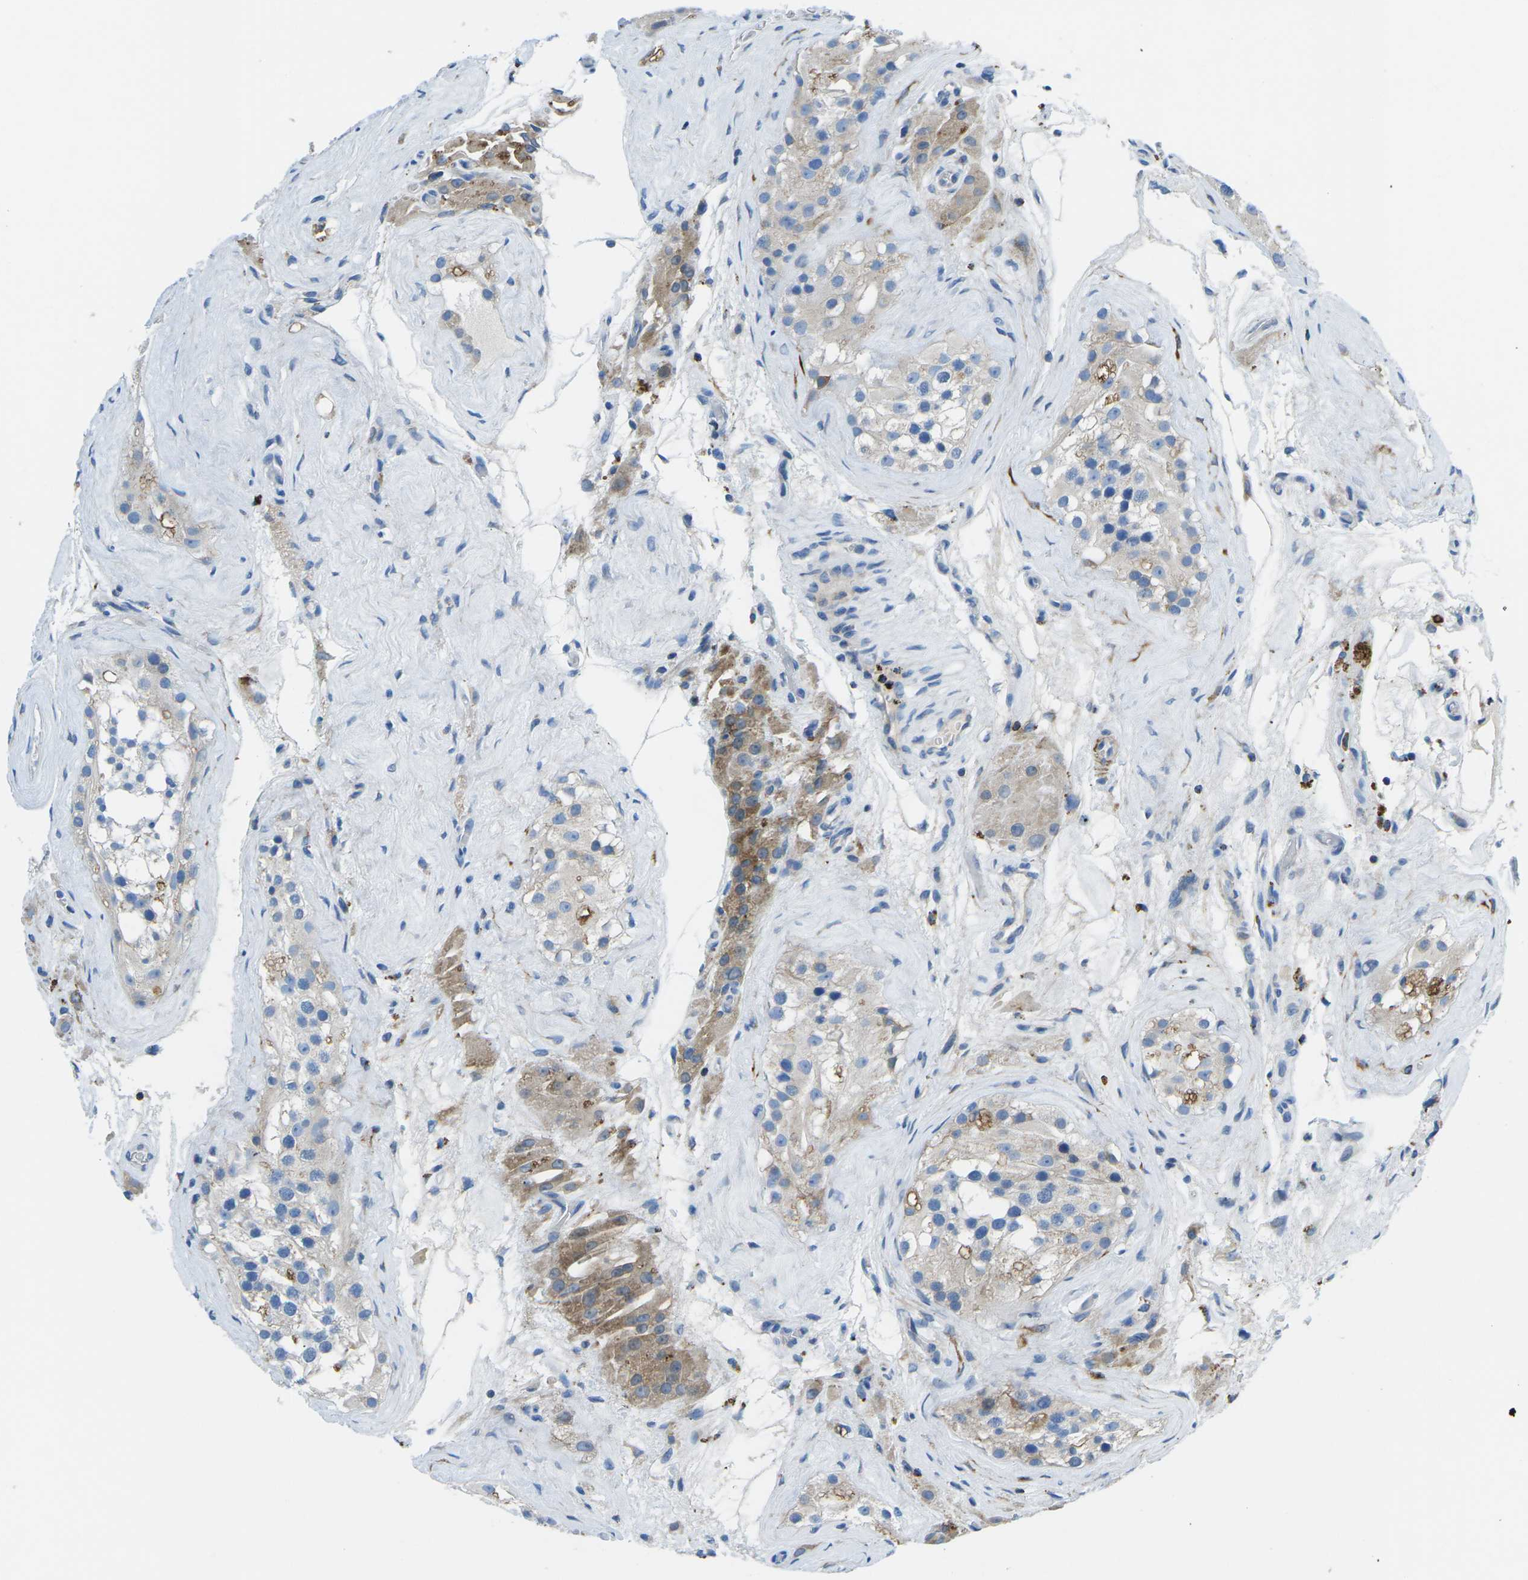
{"staining": {"intensity": "negative", "quantity": "none", "location": "none"}, "tissue": "testis", "cell_type": "Cells in seminiferous ducts", "image_type": "normal", "snomed": [{"axis": "morphology", "description": "Normal tissue, NOS"}, {"axis": "morphology", "description": "Seminoma, NOS"}, {"axis": "topography", "description": "Testis"}], "caption": "DAB immunohistochemical staining of benign testis reveals no significant positivity in cells in seminiferous ducts.", "gene": "MC4R", "patient": {"sex": "male", "age": 71}}